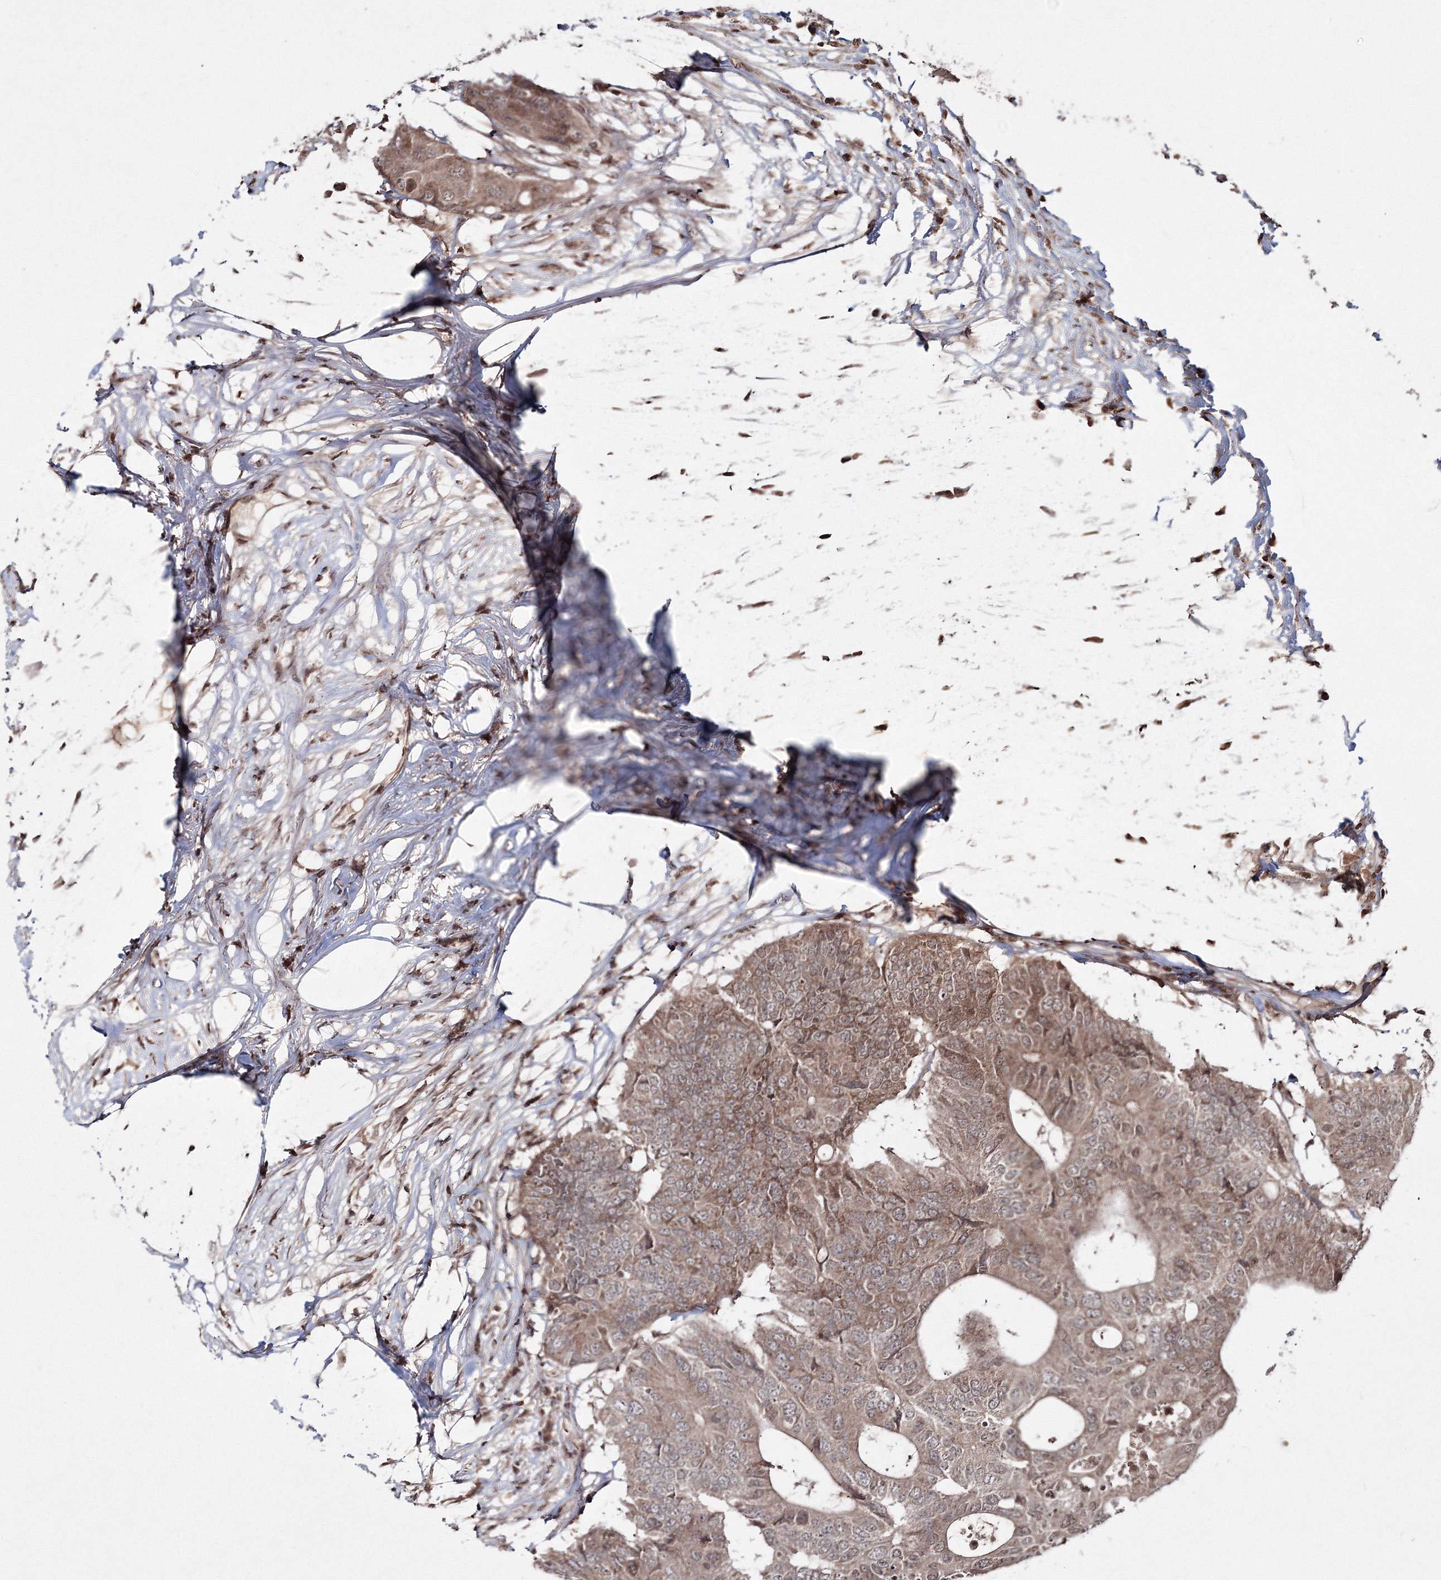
{"staining": {"intensity": "moderate", "quantity": ">75%", "location": "cytoplasmic/membranous"}, "tissue": "colorectal cancer", "cell_type": "Tumor cells", "image_type": "cancer", "snomed": [{"axis": "morphology", "description": "Adenocarcinoma, NOS"}, {"axis": "topography", "description": "Colon"}], "caption": "Immunohistochemistry staining of colorectal cancer (adenocarcinoma), which shows medium levels of moderate cytoplasmic/membranous staining in approximately >75% of tumor cells indicating moderate cytoplasmic/membranous protein positivity. The staining was performed using DAB (3,3'-diaminobenzidine) (brown) for protein detection and nuclei were counterstained in hematoxylin (blue).", "gene": "PEX13", "patient": {"sex": "male", "age": 71}}